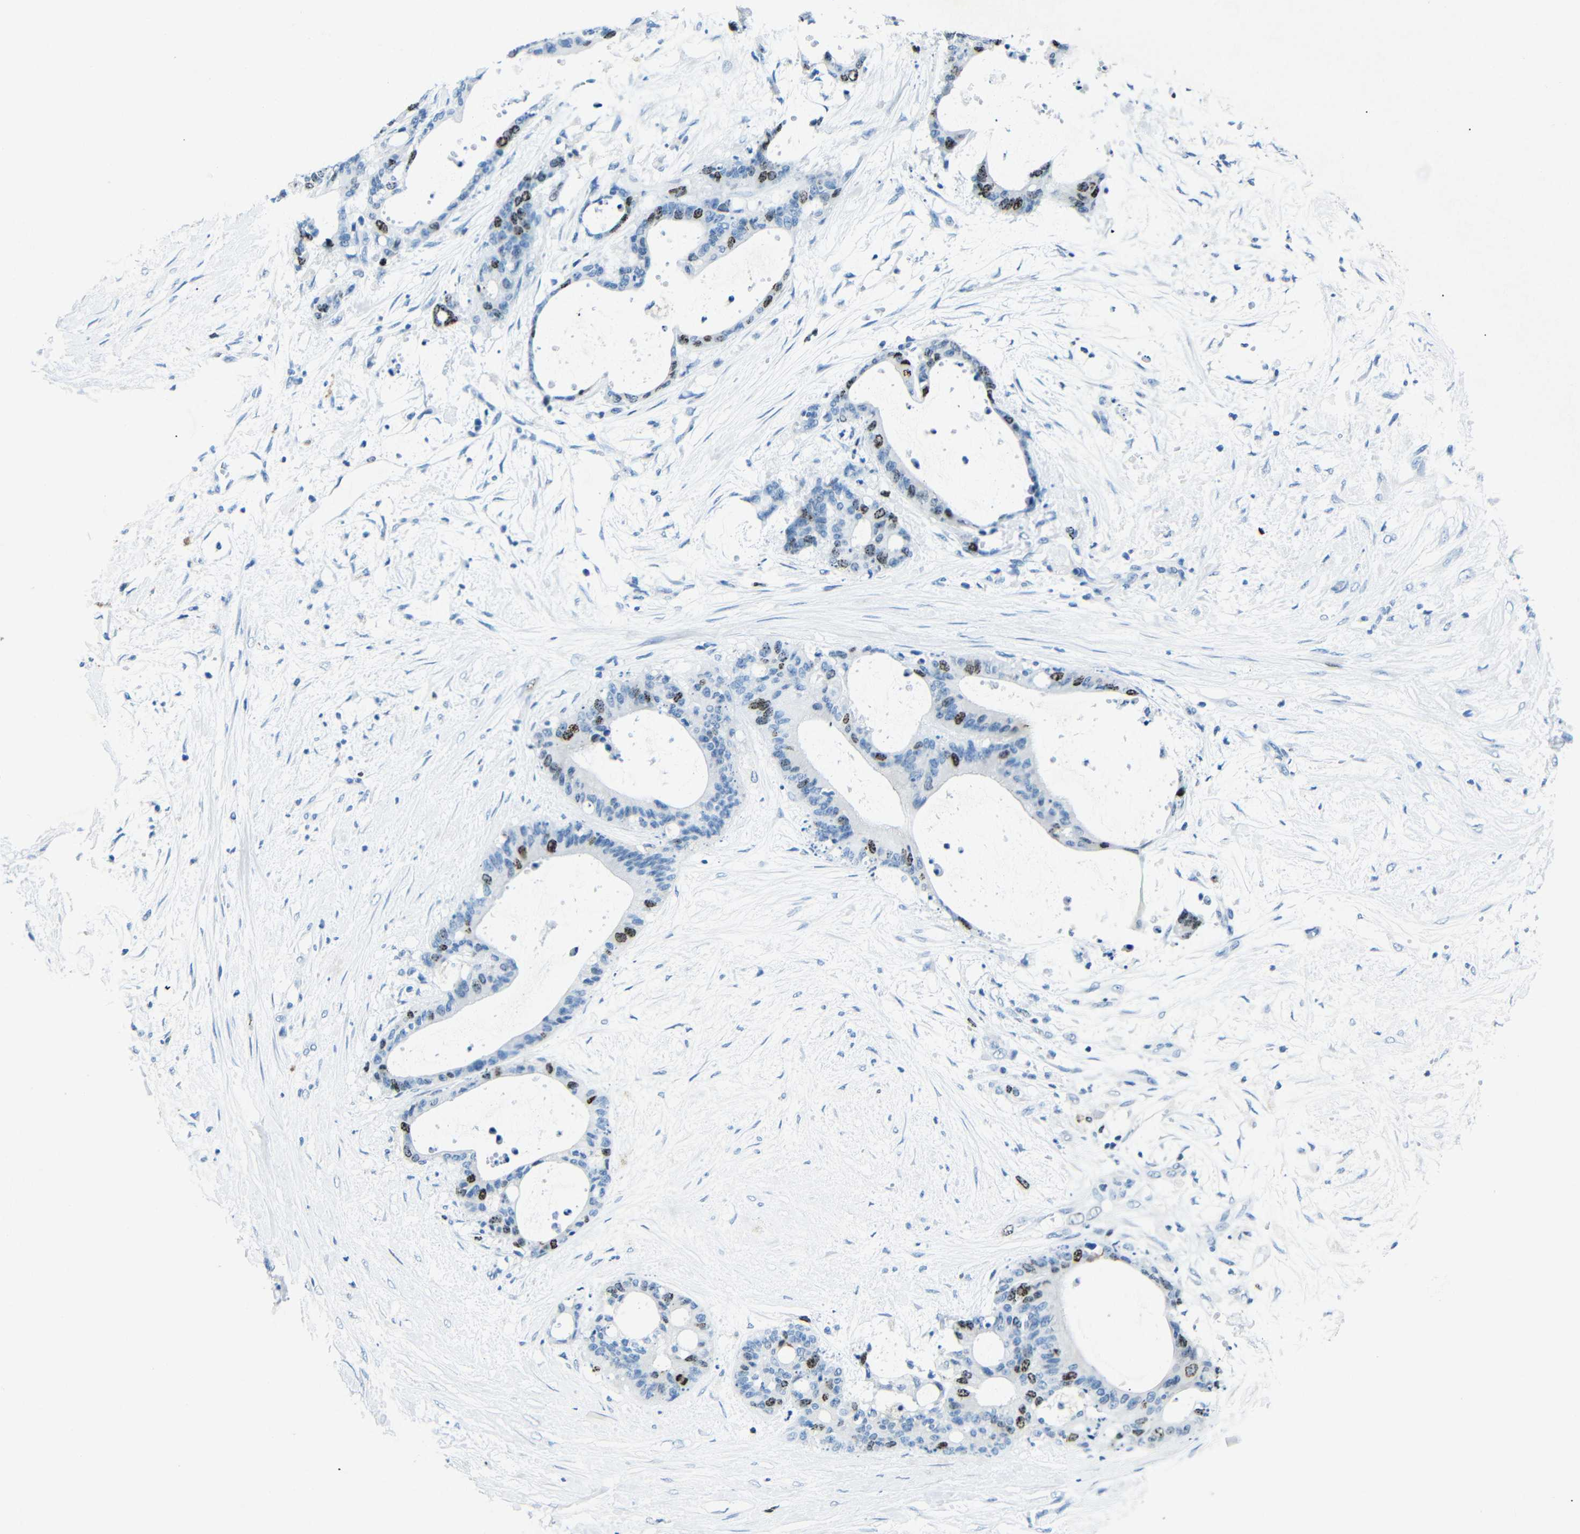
{"staining": {"intensity": "strong", "quantity": "<25%", "location": "nuclear"}, "tissue": "liver cancer", "cell_type": "Tumor cells", "image_type": "cancer", "snomed": [{"axis": "morphology", "description": "Cholangiocarcinoma"}, {"axis": "topography", "description": "Liver"}], "caption": "A micrograph of liver cholangiocarcinoma stained for a protein displays strong nuclear brown staining in tumor cells.", "gene": "INCENP", "patient": {"sex": "female", "age": 73}}